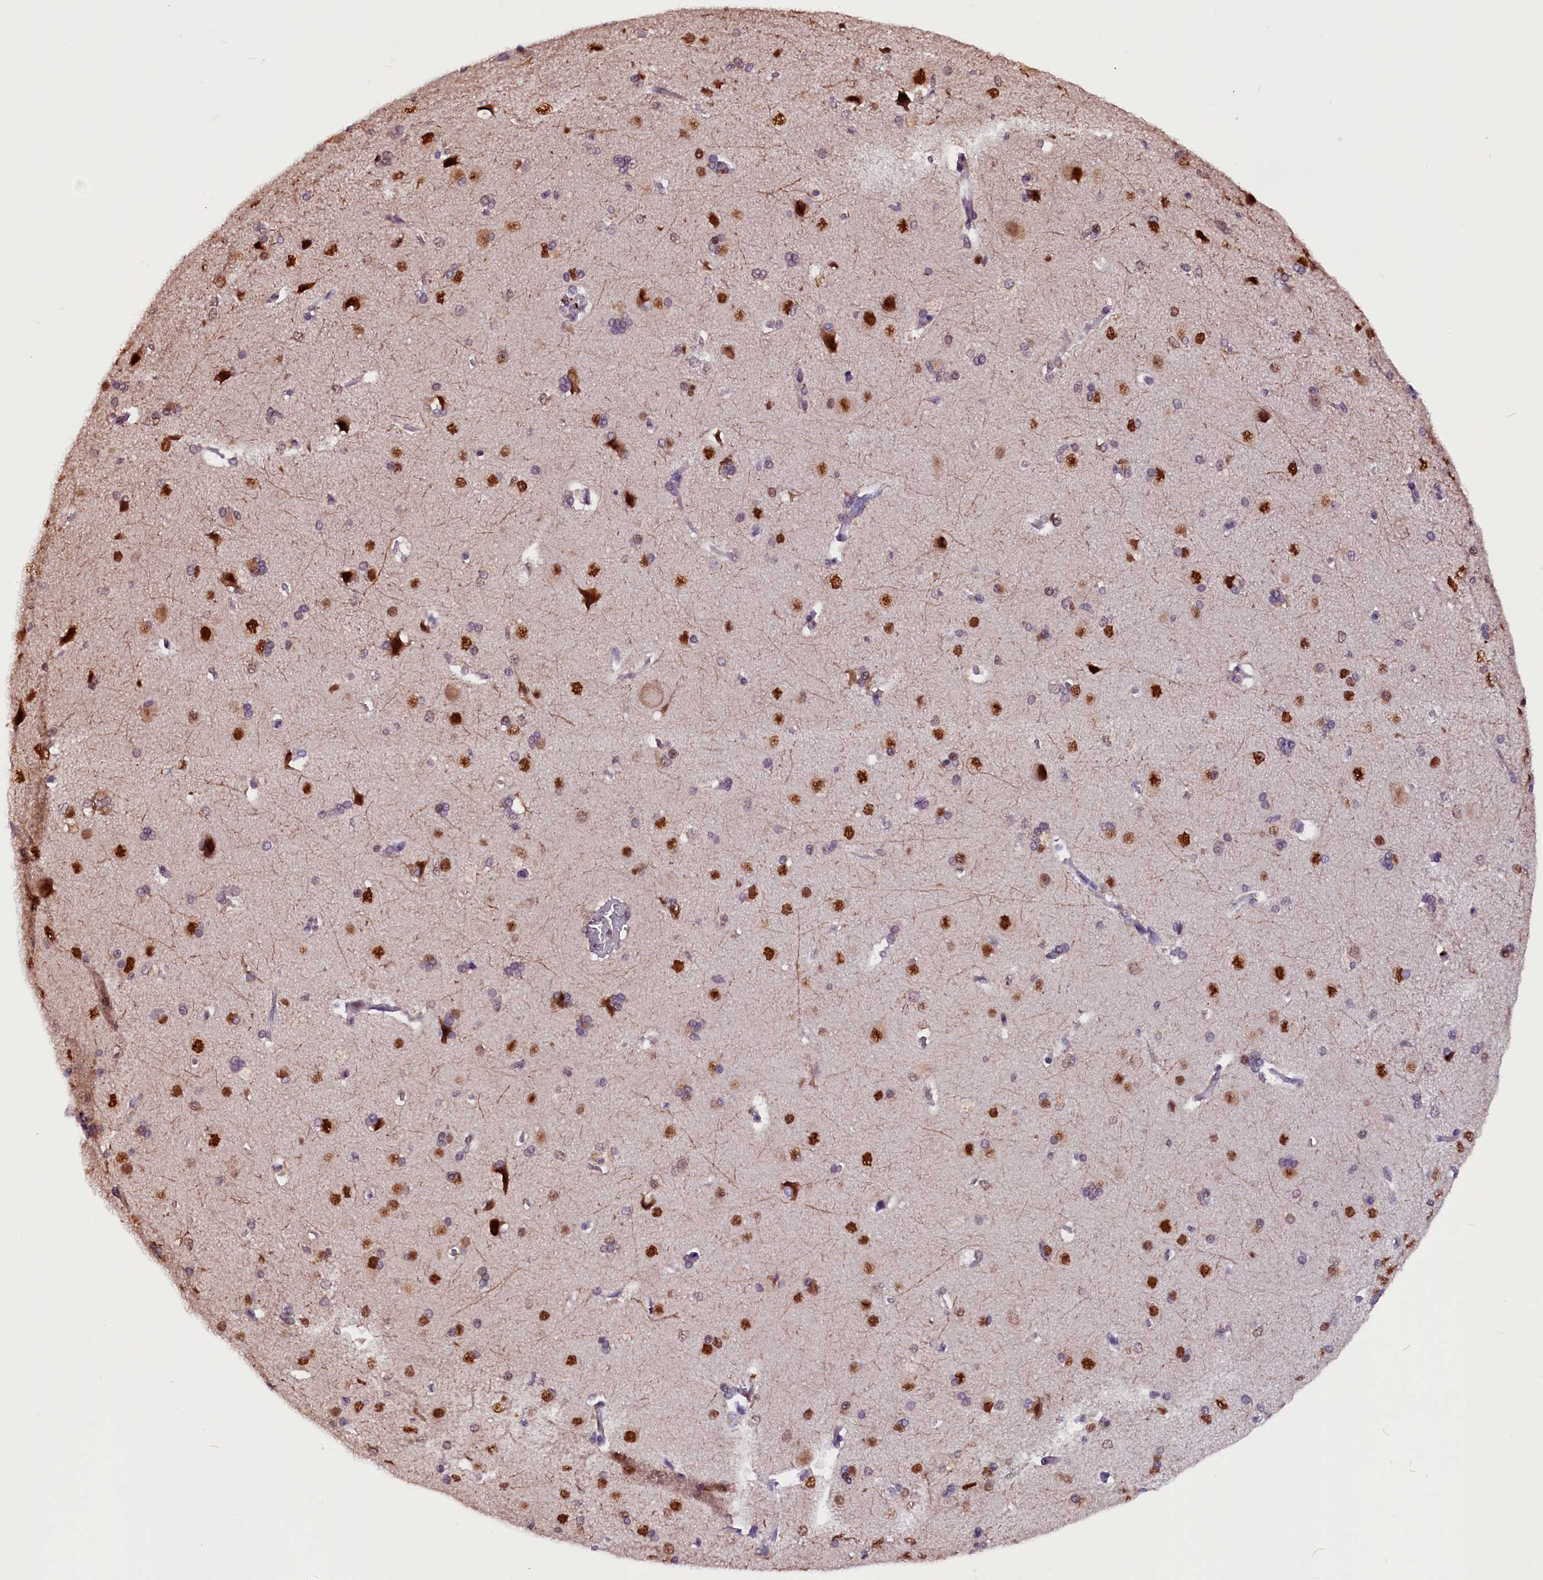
{"staining": {"intensity": "negative", "quantity": "none", "location": "none"}, "tissue": "cerebral cortex", "cell_type": "Endothelial cells", "image_type": "normal", "snomed": [{"axis": "morphology", "description": "Normal tissue, NOS"}, {"axis": "topography", "description": "Cerebral cortex"}], "caption": "IHC histopathology image of unremarkable cerebral cortex stained for a protein (brown), which demonstrates no expression in endothelial cells.", "gene": "RNMT", "patient": {"sex": "male", "age": 62}}